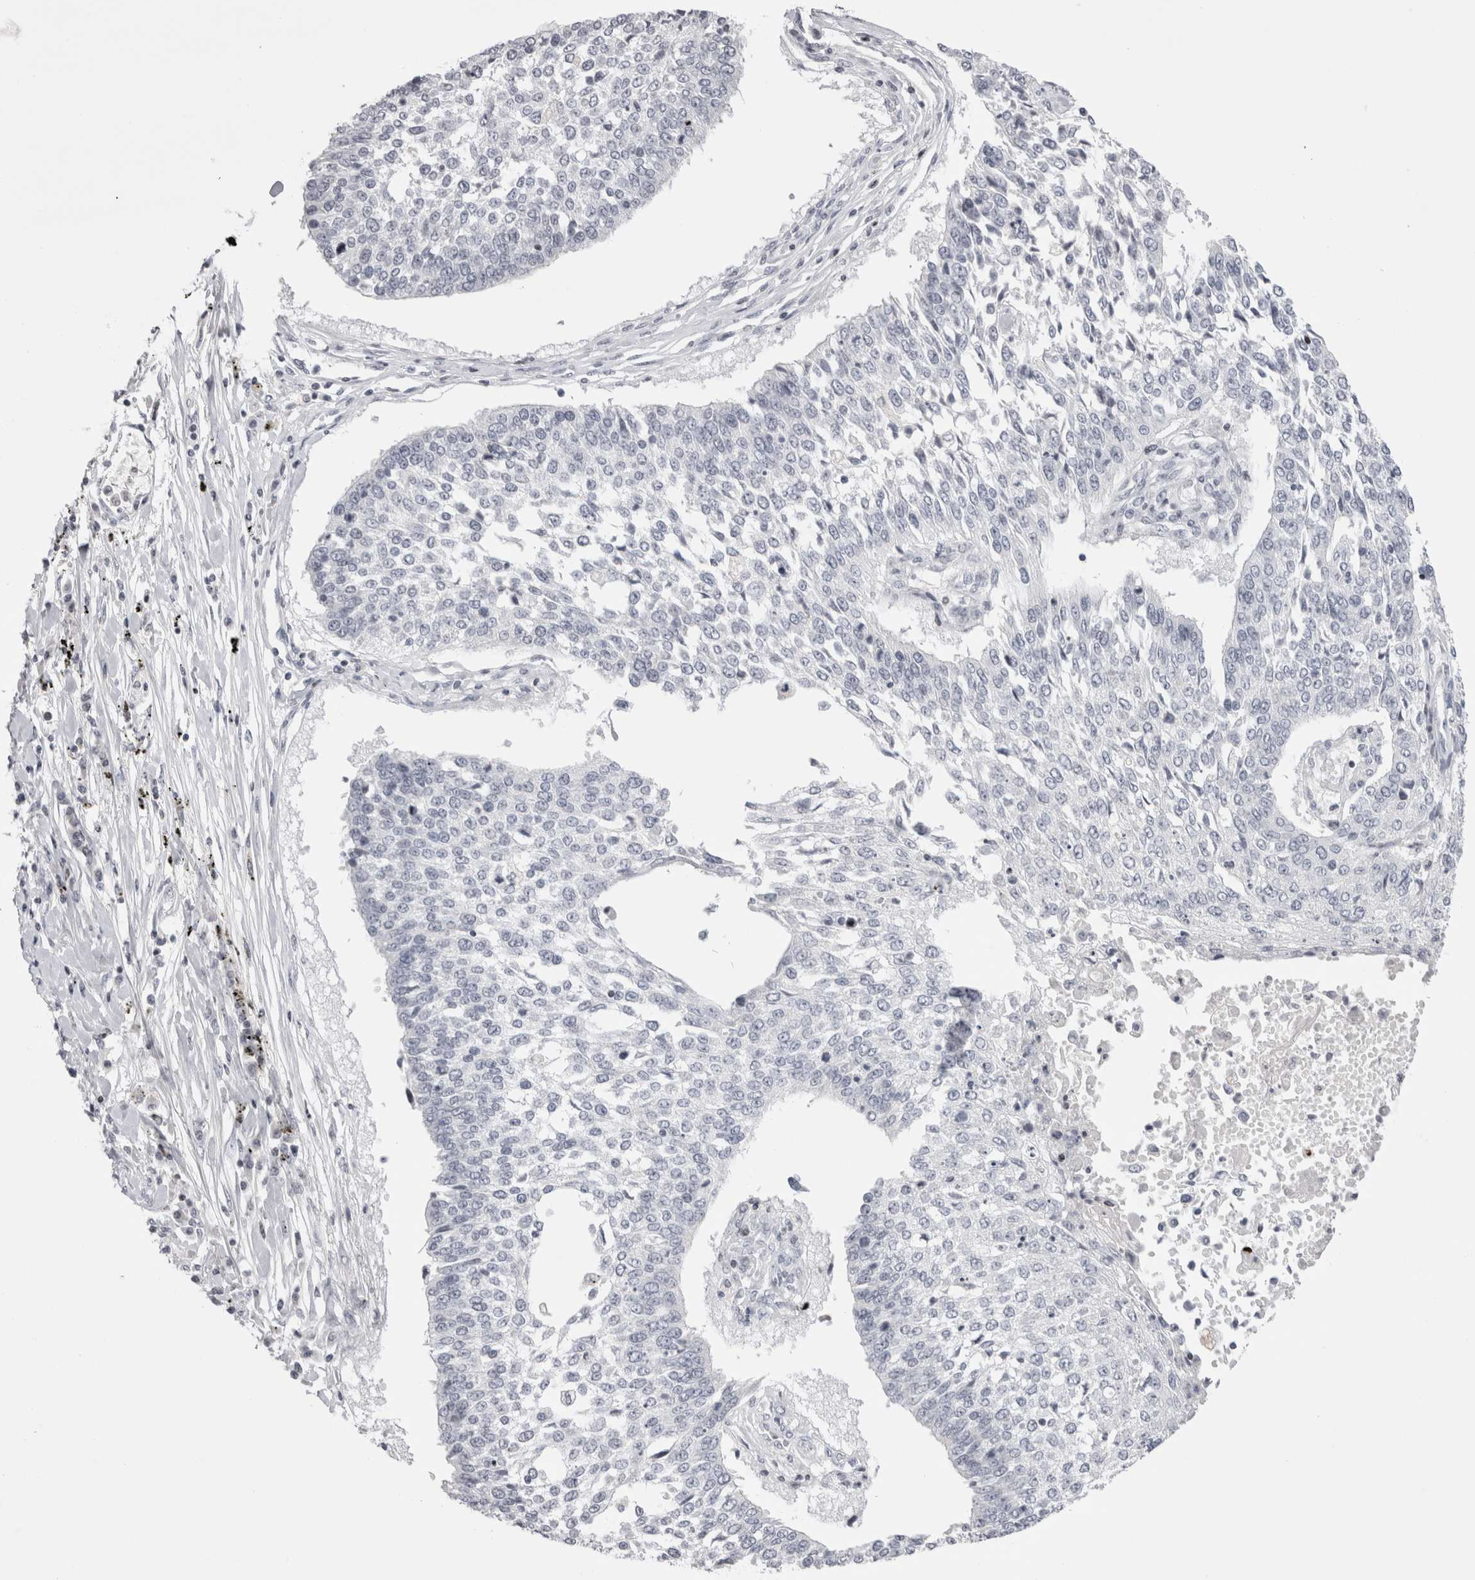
{"staining": {"intensity": "negative", "quantity": "none", "location": "none"}, "tissue": "lung cancer", "cell_type": "Tumor cells", "image_type": "cancer", "snomed": [{"axis": "morphology", "description": "Normal tissue, NOS"}, {"axis": "morphology", "description": "Squamous cell carcinoma, NOS"}, {"axis": "topography", "description": "Cartilage tissue"}, {"axis": "topography", "description": "Bronchus"}, {"axis": "topography", "description": "Lung"}, {"axis": "topography", "description": "Peripheral nerve tissue"}], "caption": "Immunohistochemistry of lung cancer exhibits no positivity in tumor cells. (Stains: DAB (3,3'-diaminobenzidine) IHC with hematoxylin counter stain, Microscopy: brightfield microscopy at high magnification).", "gene": "FNDC8", "patient": {"sex": "female", "age": 49}}